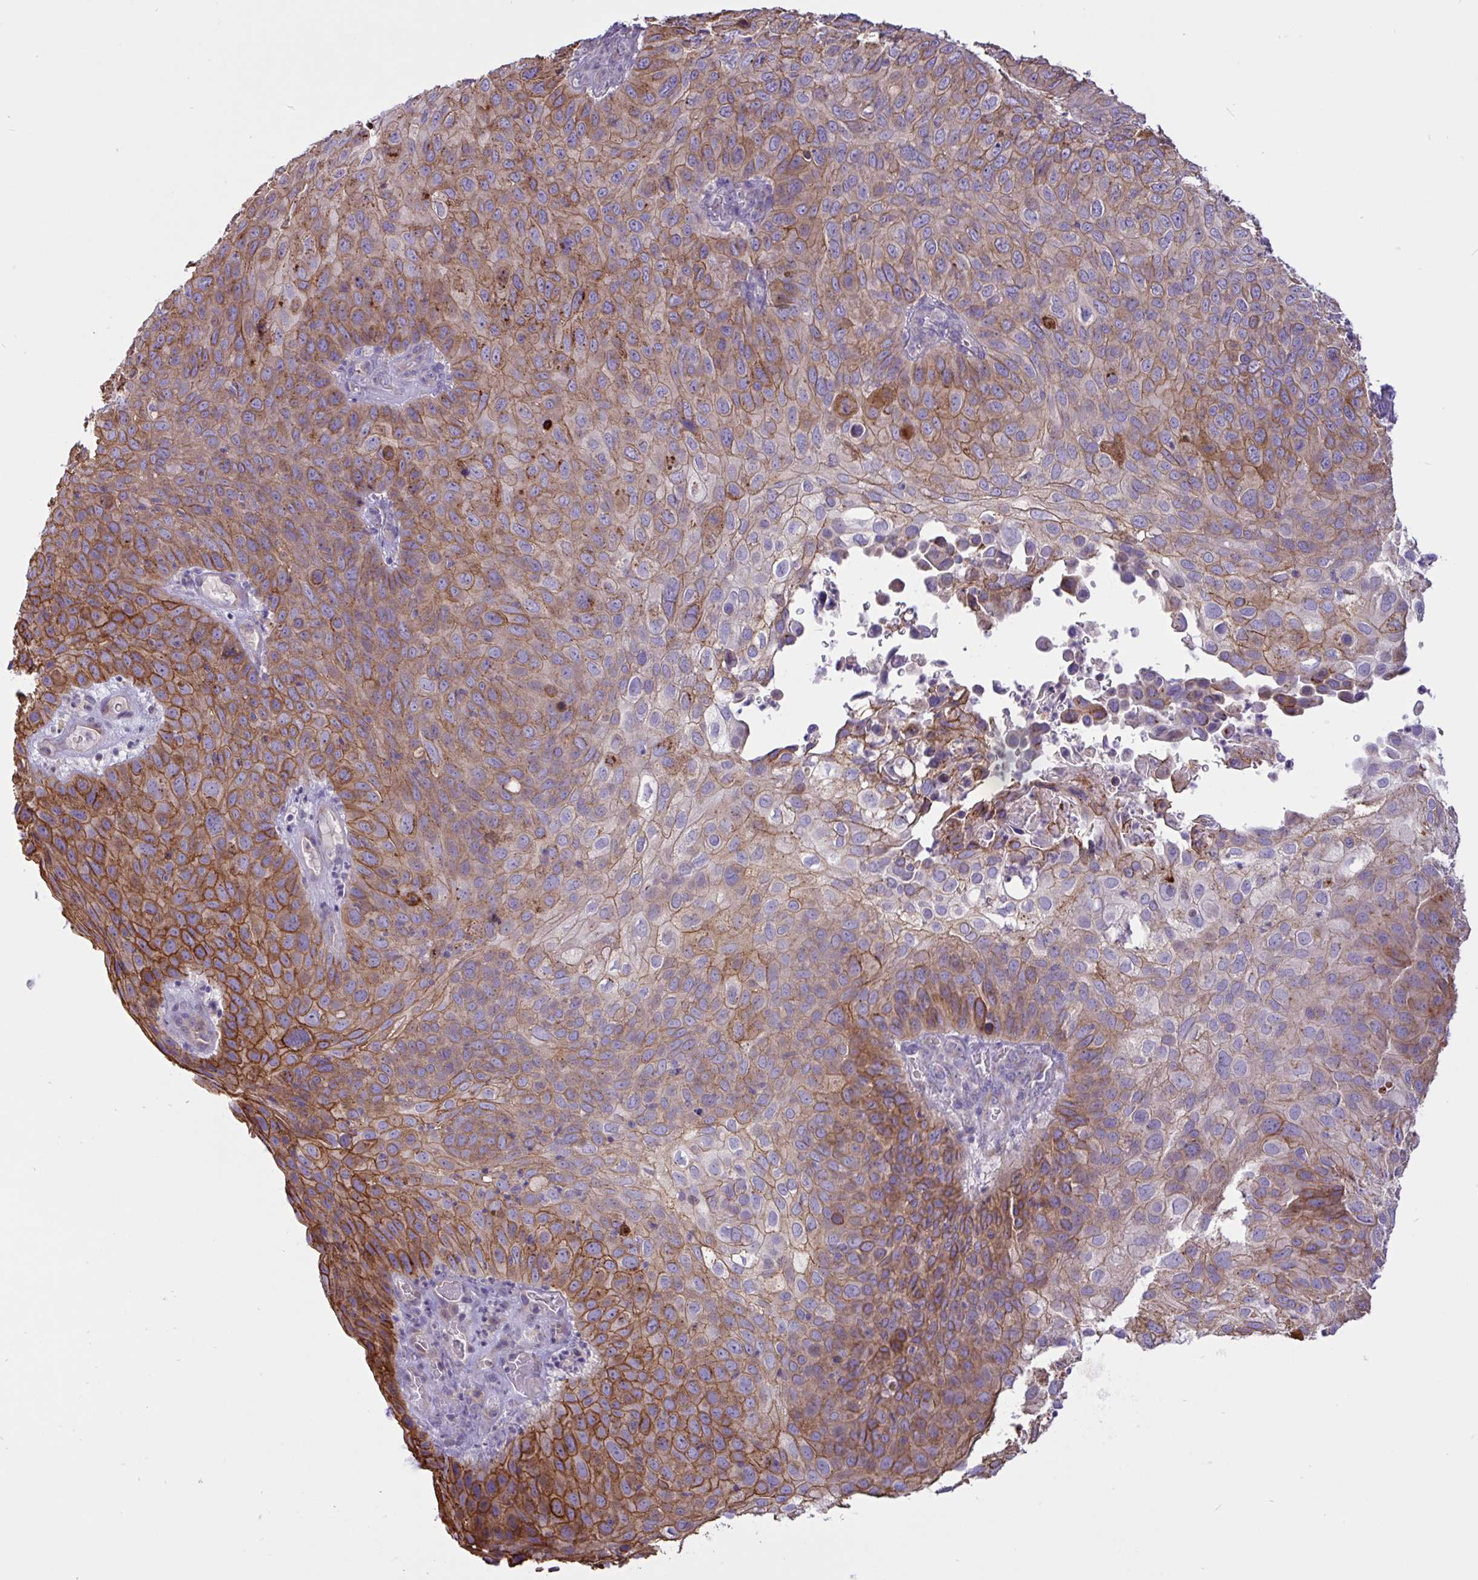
{"staining": {"intensity": "moderate", "quantity": ">75%", "location": "cytoplasmic/membranous"}, "tissue": "skin cancer", "cell_type": "Tumor cells", "image_type": "cancer", "snomed": [{"axis": "morphology", "description": "Squamous cell carcinoma, NOS"}, {"axis": "topography", "description": "Skin"}], "caption": "Protein positivity by immunohistochemistry exhibits moderate cytoplasmic/membranous staining in approximately >75% of tumor cells in squamous cell carcinoma (skin).", "gene": "DSC3", "patient": {"sex": "male", "age": 87}}